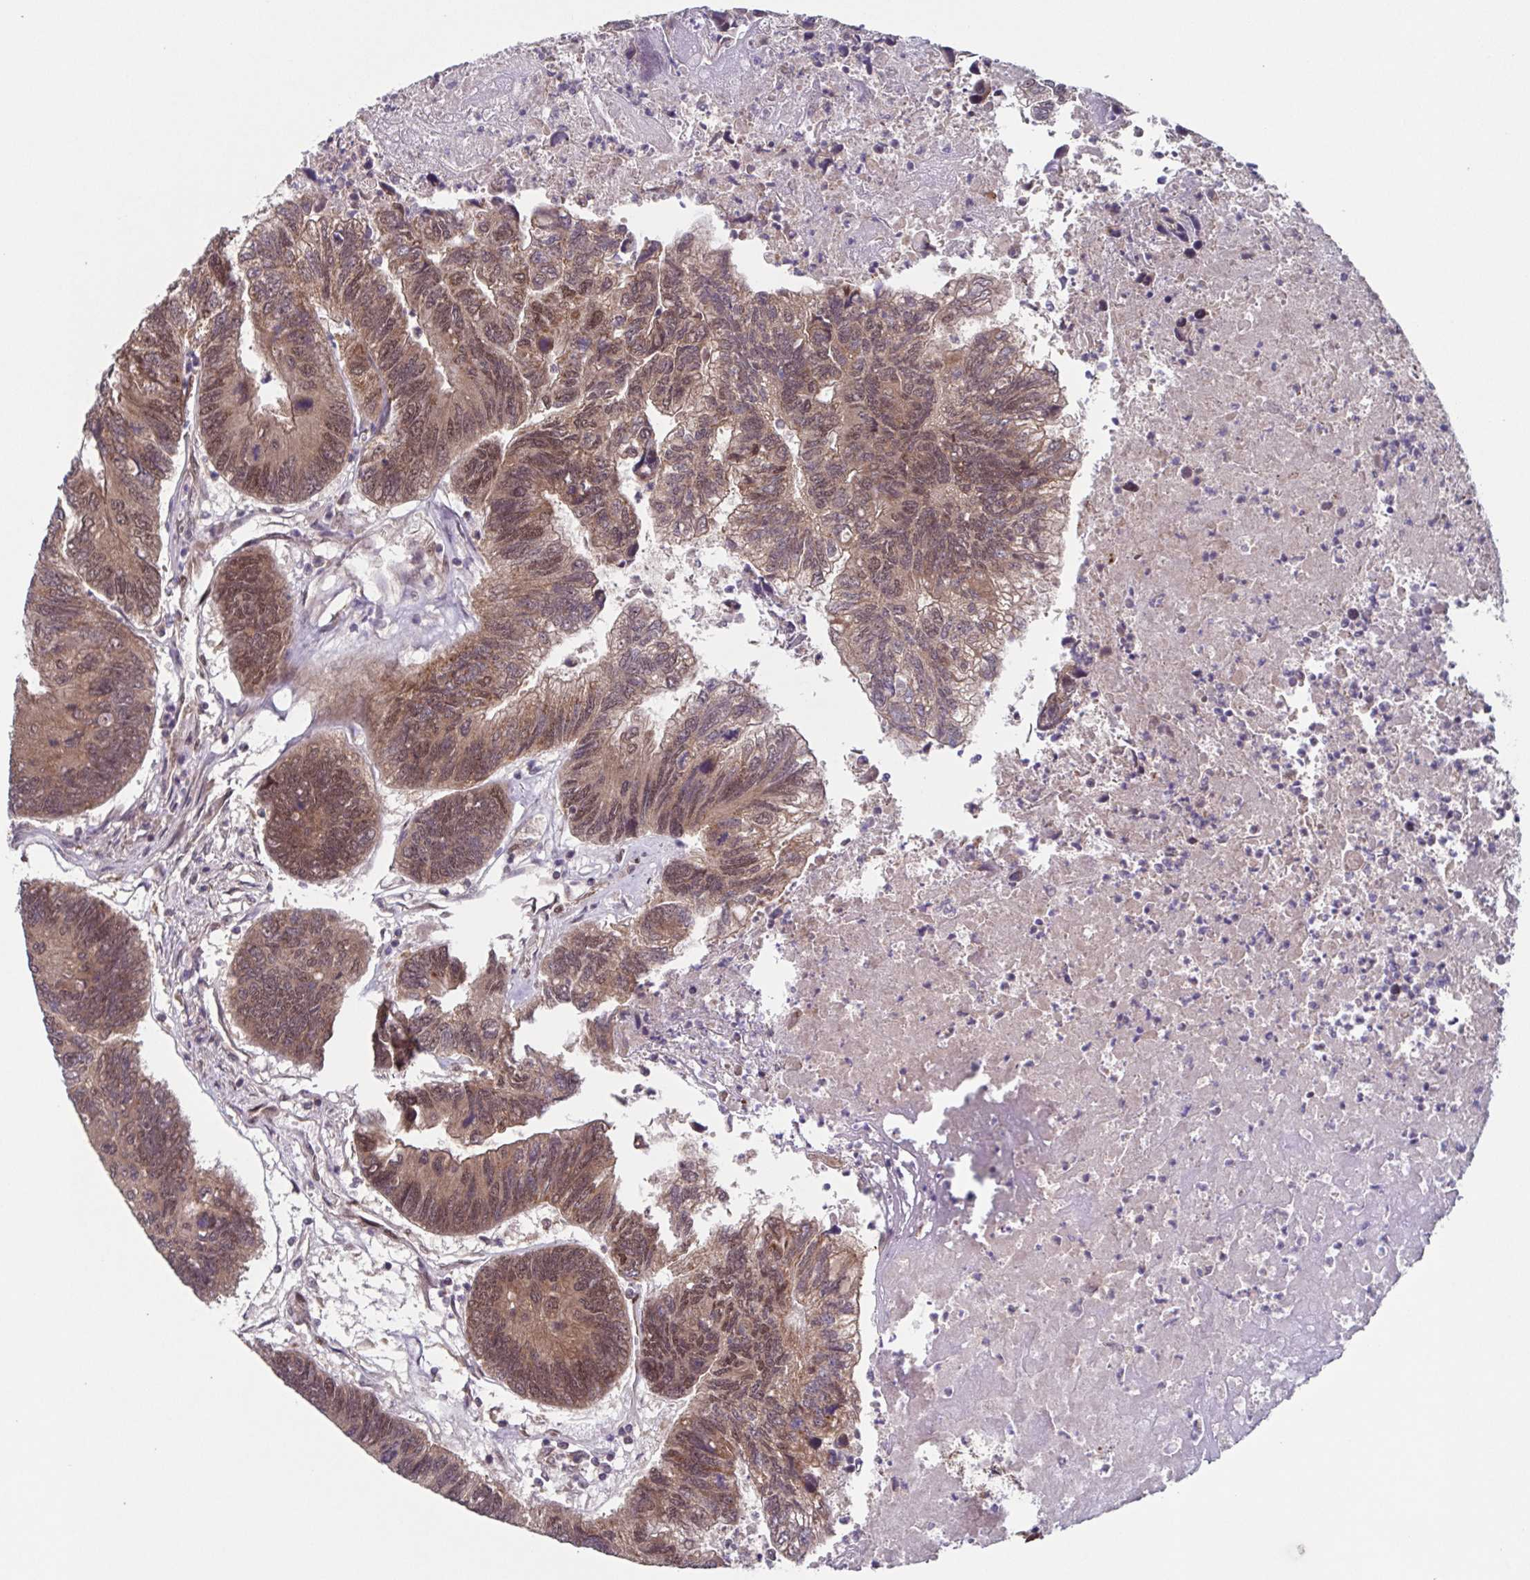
{"staining": {"intensity": "moderate", "quantity": ">75%", "location": "cytoplasmic/membranous,nuclear"}, "tissue": "colorectal cancer", "cell_type": "Tumor cells", "image_type": "cancer", "snomed": [{"axis": "morphology", "description": "Adenocarcinoma, NOS"}, {"axis": "topography", "description": "Colon"}], "caption": "This photomicrograph shows immunohistochemistry staining of human adenocarcinoma (colorectal), with medium moderate cytoplasmic/membranous and nuclear expression in approximately >75% of tumor cells.", "gene": "TTC19", "patient": {"sex": "female", "age": 67}}